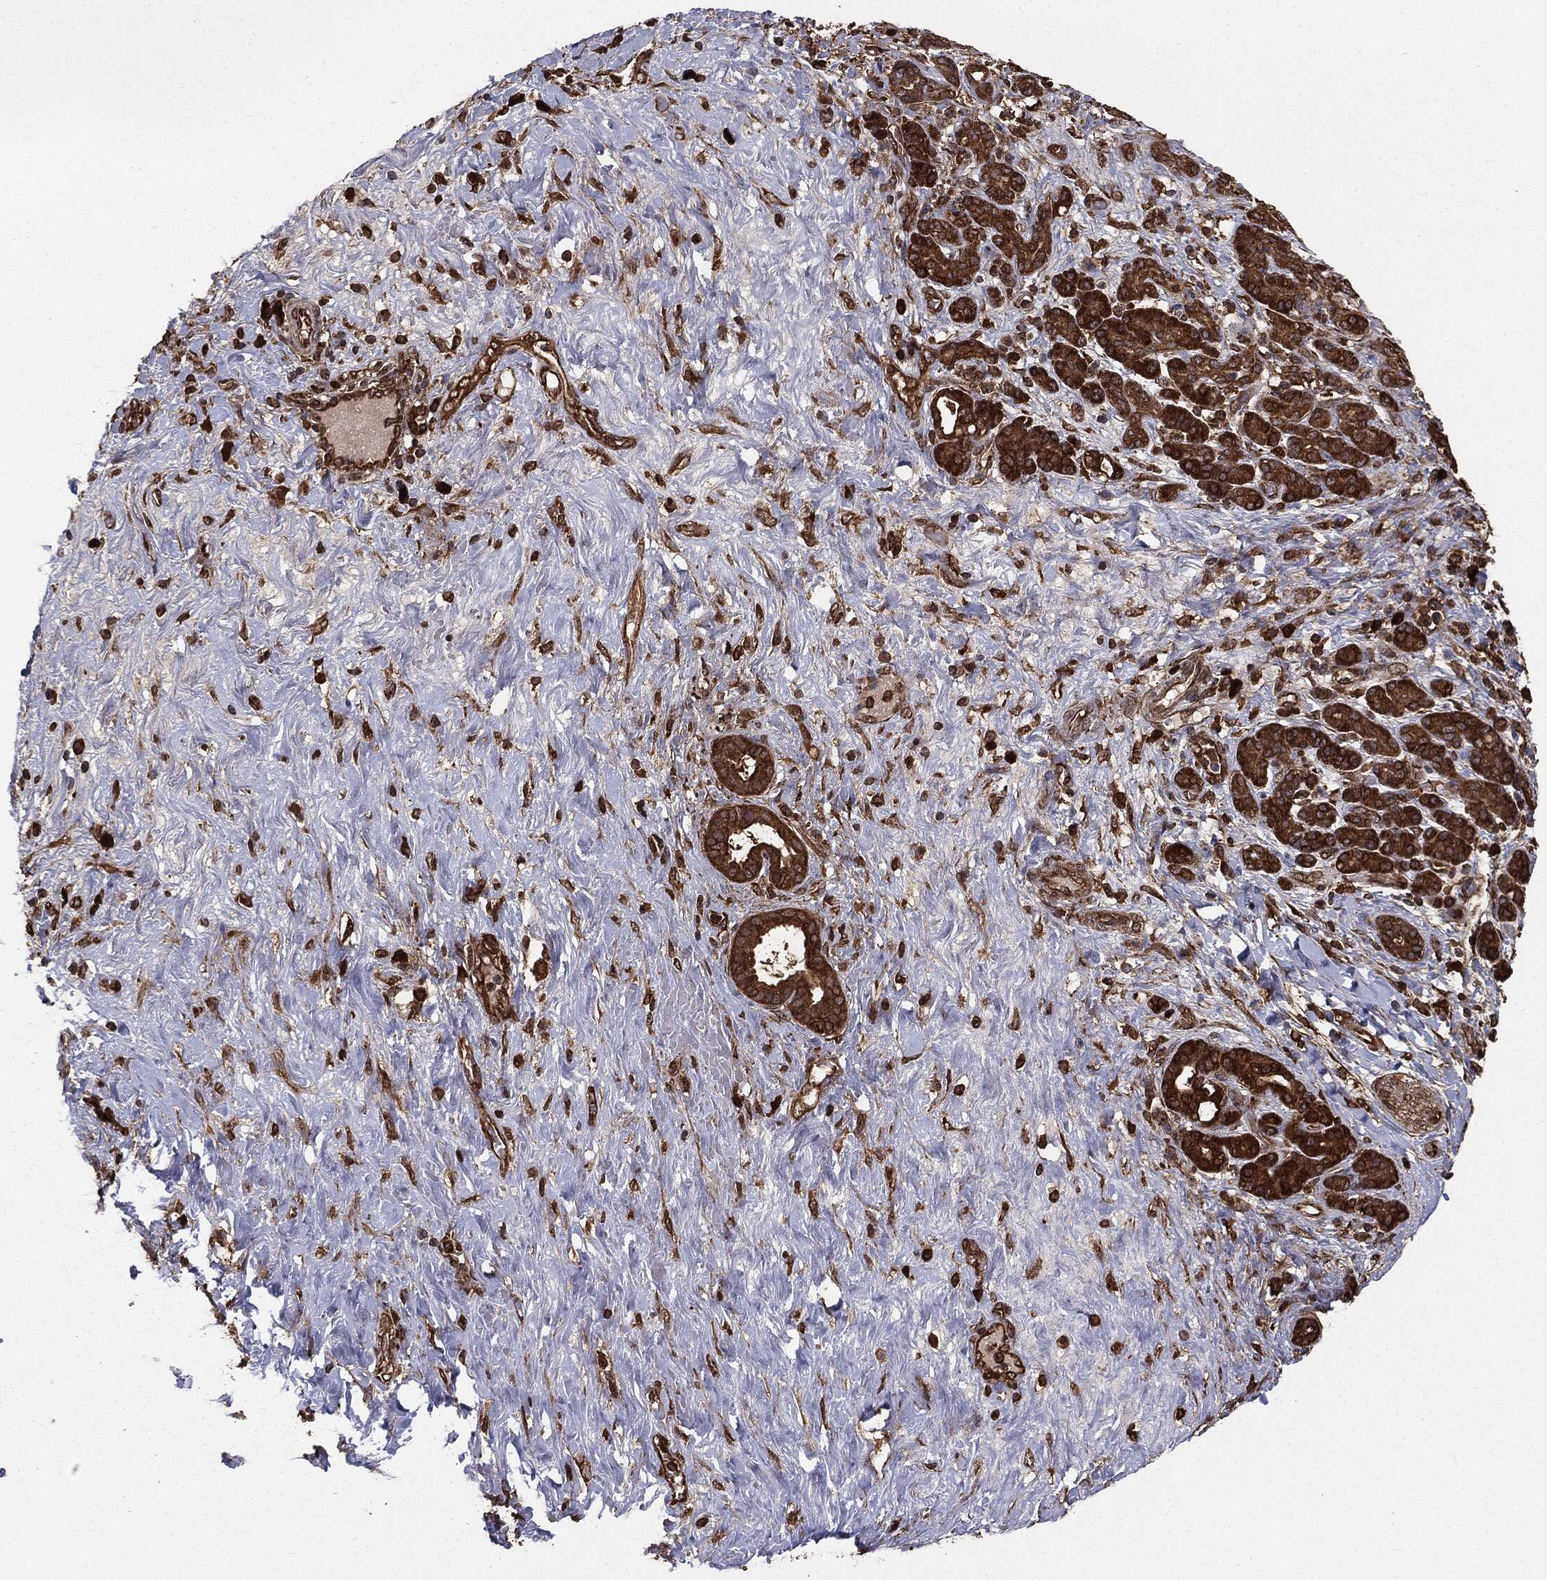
{"staining": {"intensity": "strong", "quantity": ">75%", "location": "cytoplasmic/membranous"}, "tissue": "pancreatic cancer", "cell_type": "Tumor cells", "image_type": "cancer", "snomed": [{"axis": "morphology", "description": "Adenocarcinoma, NOS"}, {"axis": "topography", "description": "Pancreas"}], "caption": "Human pancreatic cancer stained with a protein marker exhibits strong staining in tumor cells.", "gene": "NME1", "patient": {"sex": "male", "age": 44}}